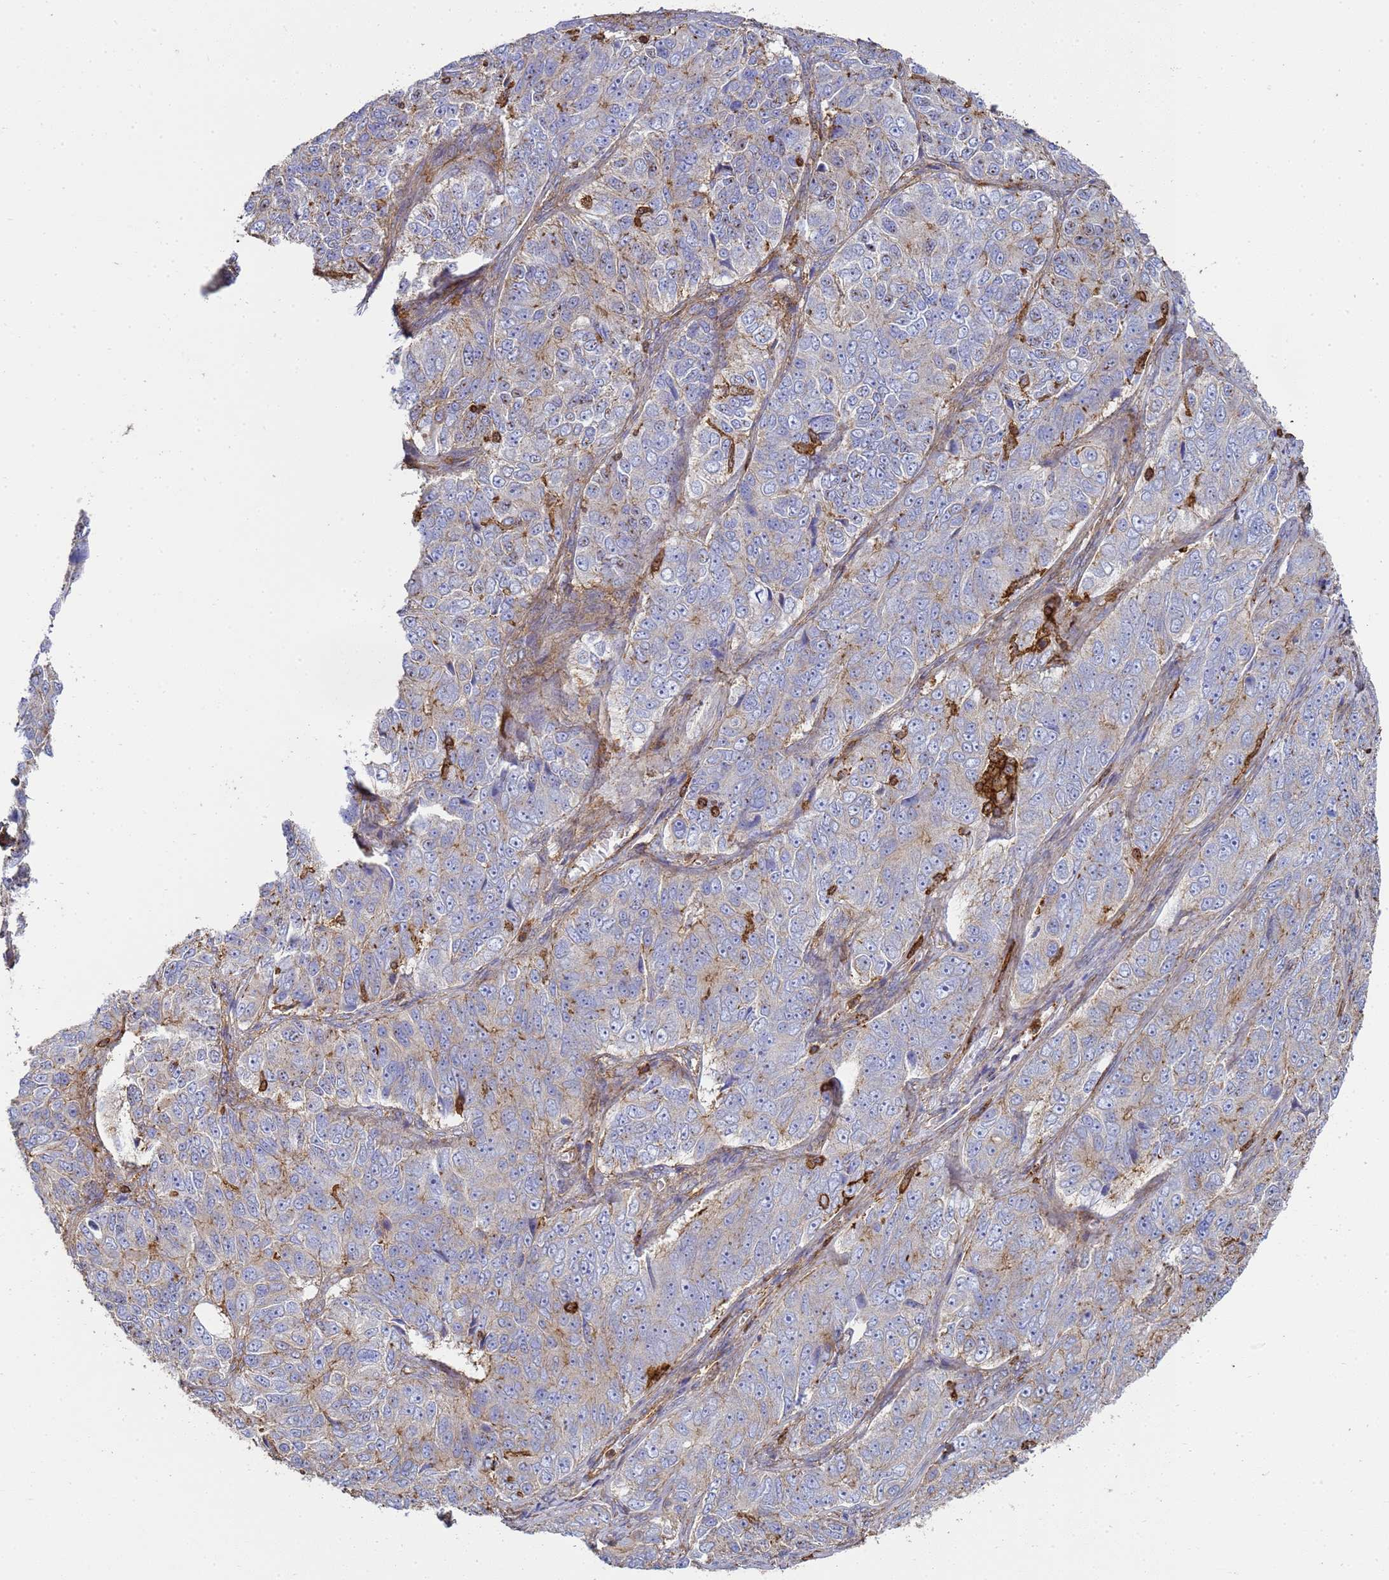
{"staining": {"intensity": "weak", "quantity": "25%-75%", "location": "cytoplasmic/membranous"}, "tissue": "ovarian cancer", "cell_type": "Tumor cells", "image_type": "cancer", "snomed": [{"axis": "morphology", "description": "Carcinoma, endometroid"}, {"axis": "topography", "description": "Ovary"}], "caption": "Immunohistochemistry (DAB) staining of ovarian cancer (endometroid carcinoma) displays weak cytoplasmic/membranous protein staining in about 25%-75% of tumor cells. (DAB (3,3'-diaminobenzidine) = brown stain, brightfield microscopy at high magnification).", "gene": "ACTB", "patient": {"sex": "female", "age": 51}}